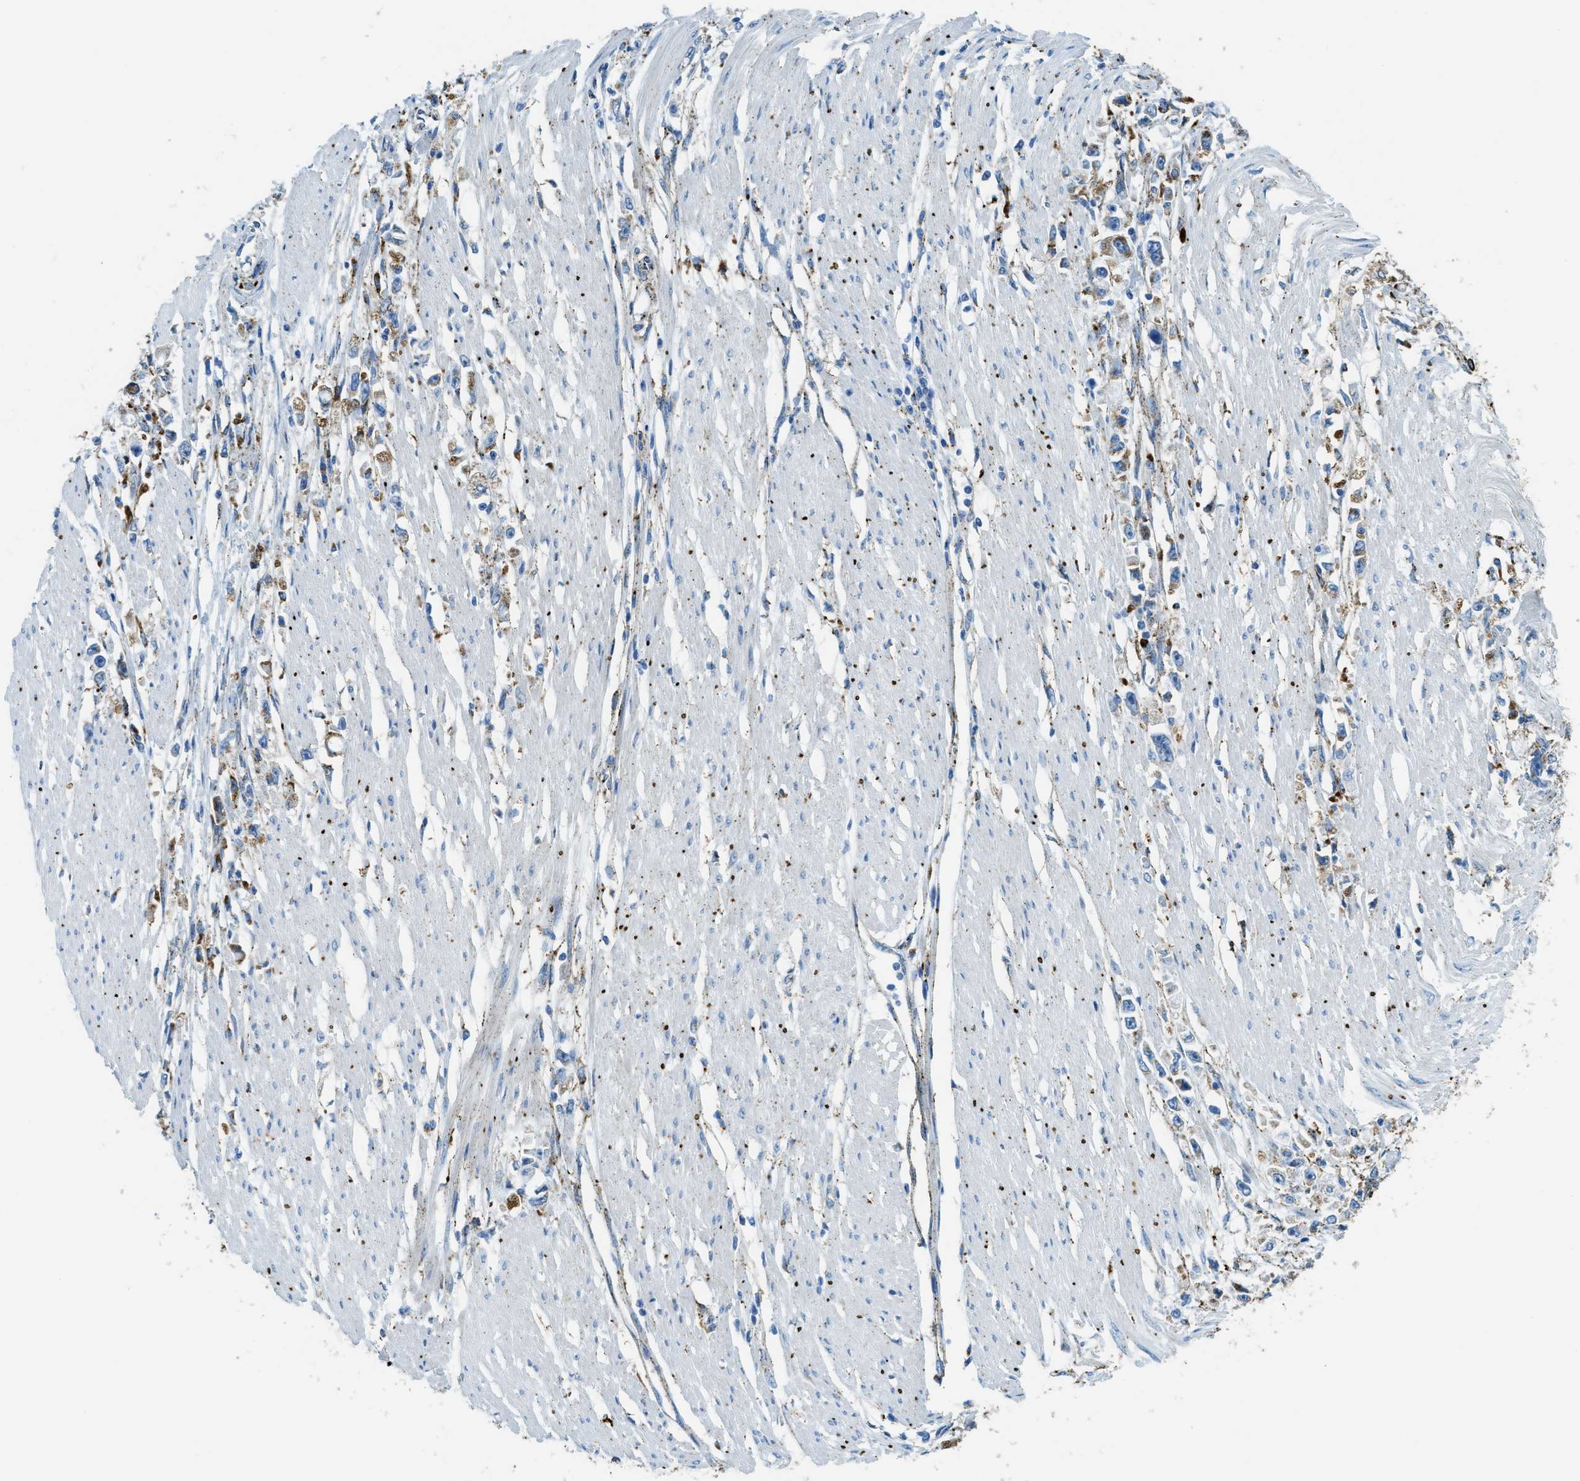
{"staining": {"intensity": "moderate", "quantity": ">75%", "location": "cytoplasmic/membranous"}, "tissue": "stomach cancer", "cell_type": "Tumor cells", "image_type": "cancer", "snomed": [{"axis": "morphology", "description": "Adenocarcinoma, NOS"}, {"axis": "topography", "description": "Stomach"}], "caption": "Stomach cancer stained for a protein shows moderate cytoplasmic/membranous positivity in tumor cells.", "gene": "SCARB2", "patient": {"sex": "female", "age": 59}}